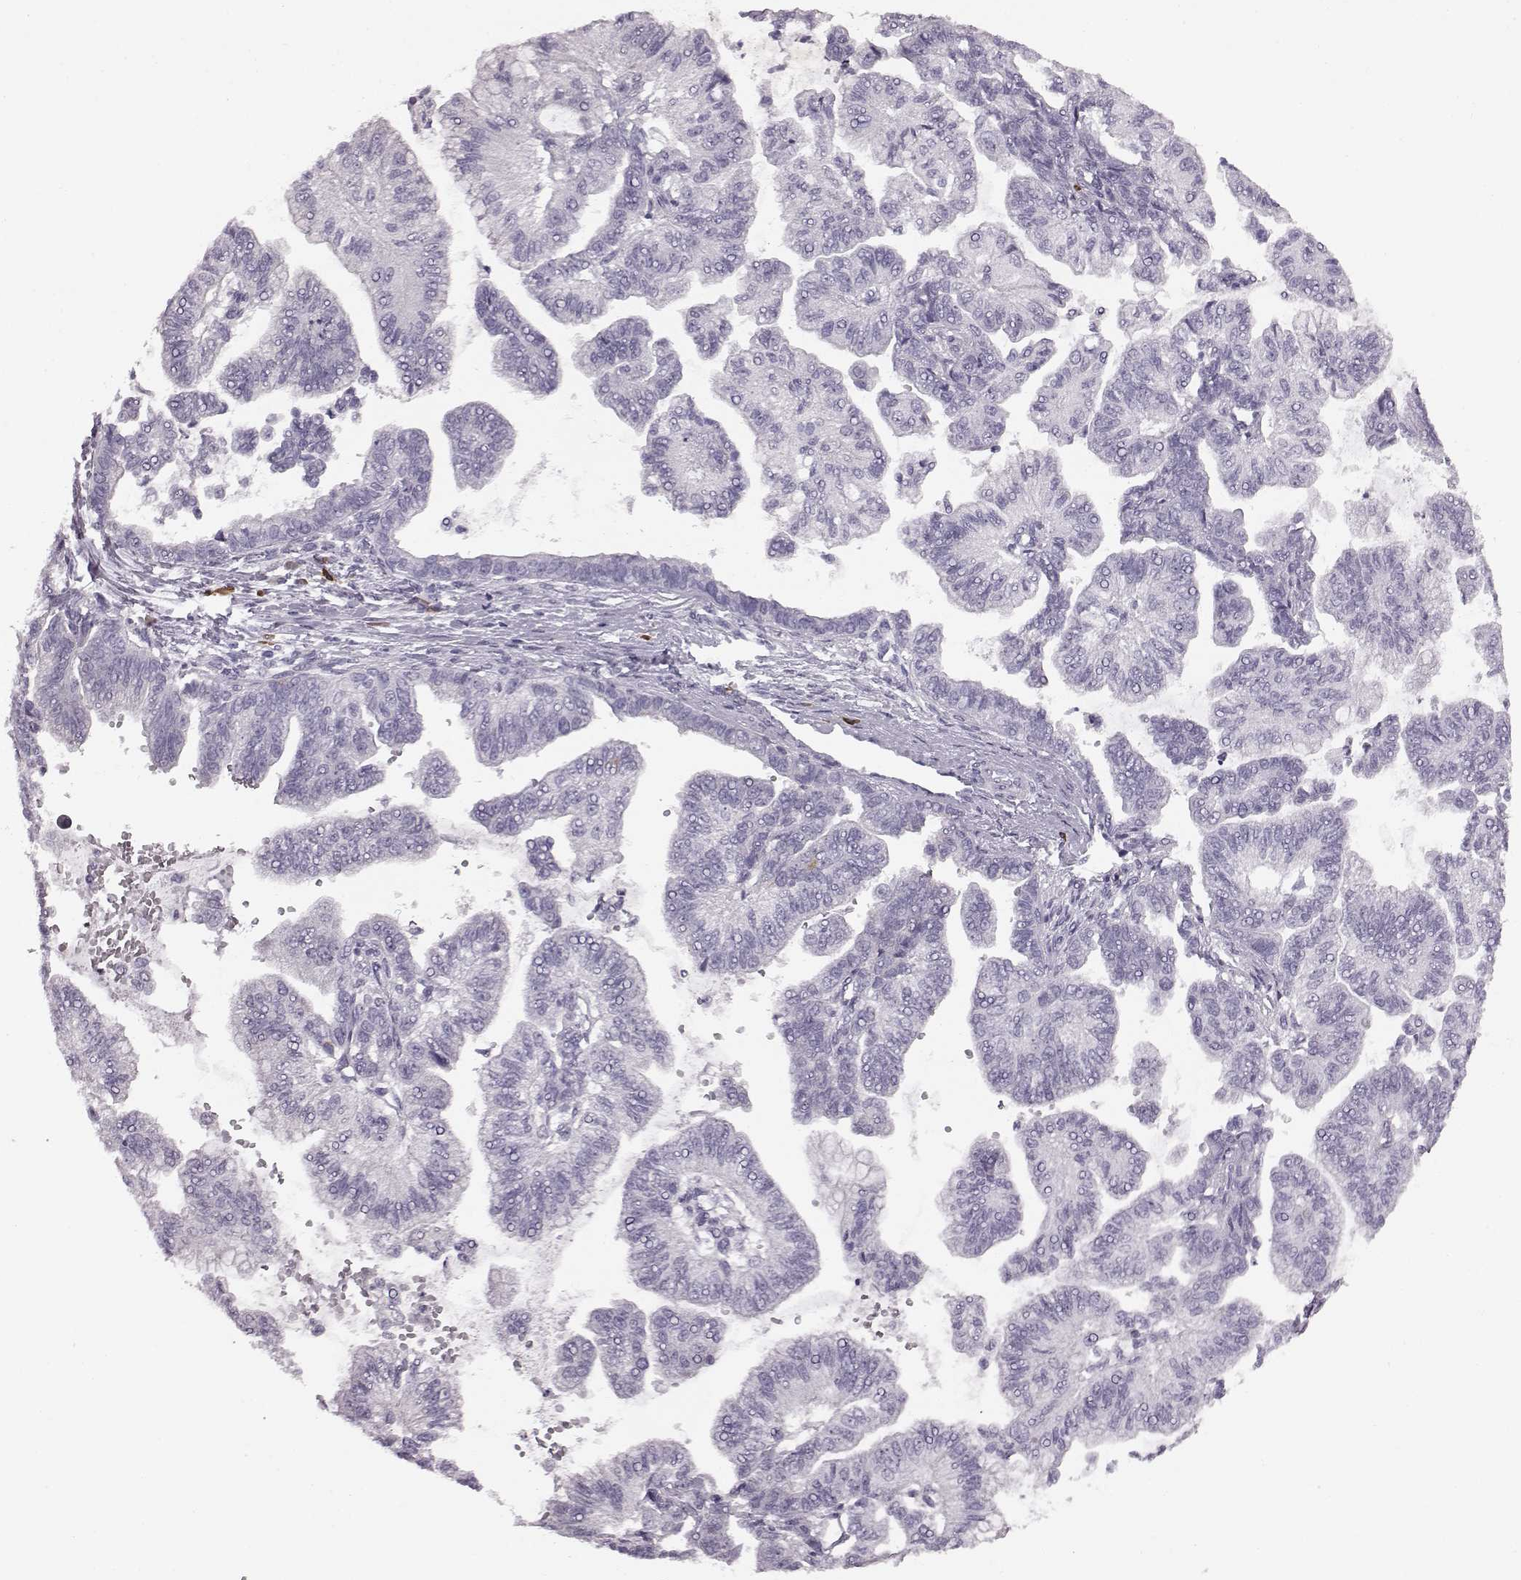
{"staining": {"intensity": "negative", "quantity": "none", "location": "none"}, "tissue": "stomach cancer", "cell_type": "Tumor cells", "image_type": "cancer", "snomed": [{"axis": "morphology", "description": "Adenocarcinoma, NOS"}, {"axis": "topography", "description": "Stomach"}], "caption": "Immunohistochemical staining of human stomach cancer exhibits no significant positivity in tumor cells. Brightfield microscopy of immunohistochemistry (IHC) stained with DAB (brown) and hematoxylin (blue), captured at high magnification.", "gene": "JSRP1", "patient": {"sex": "male", "age": 83}}